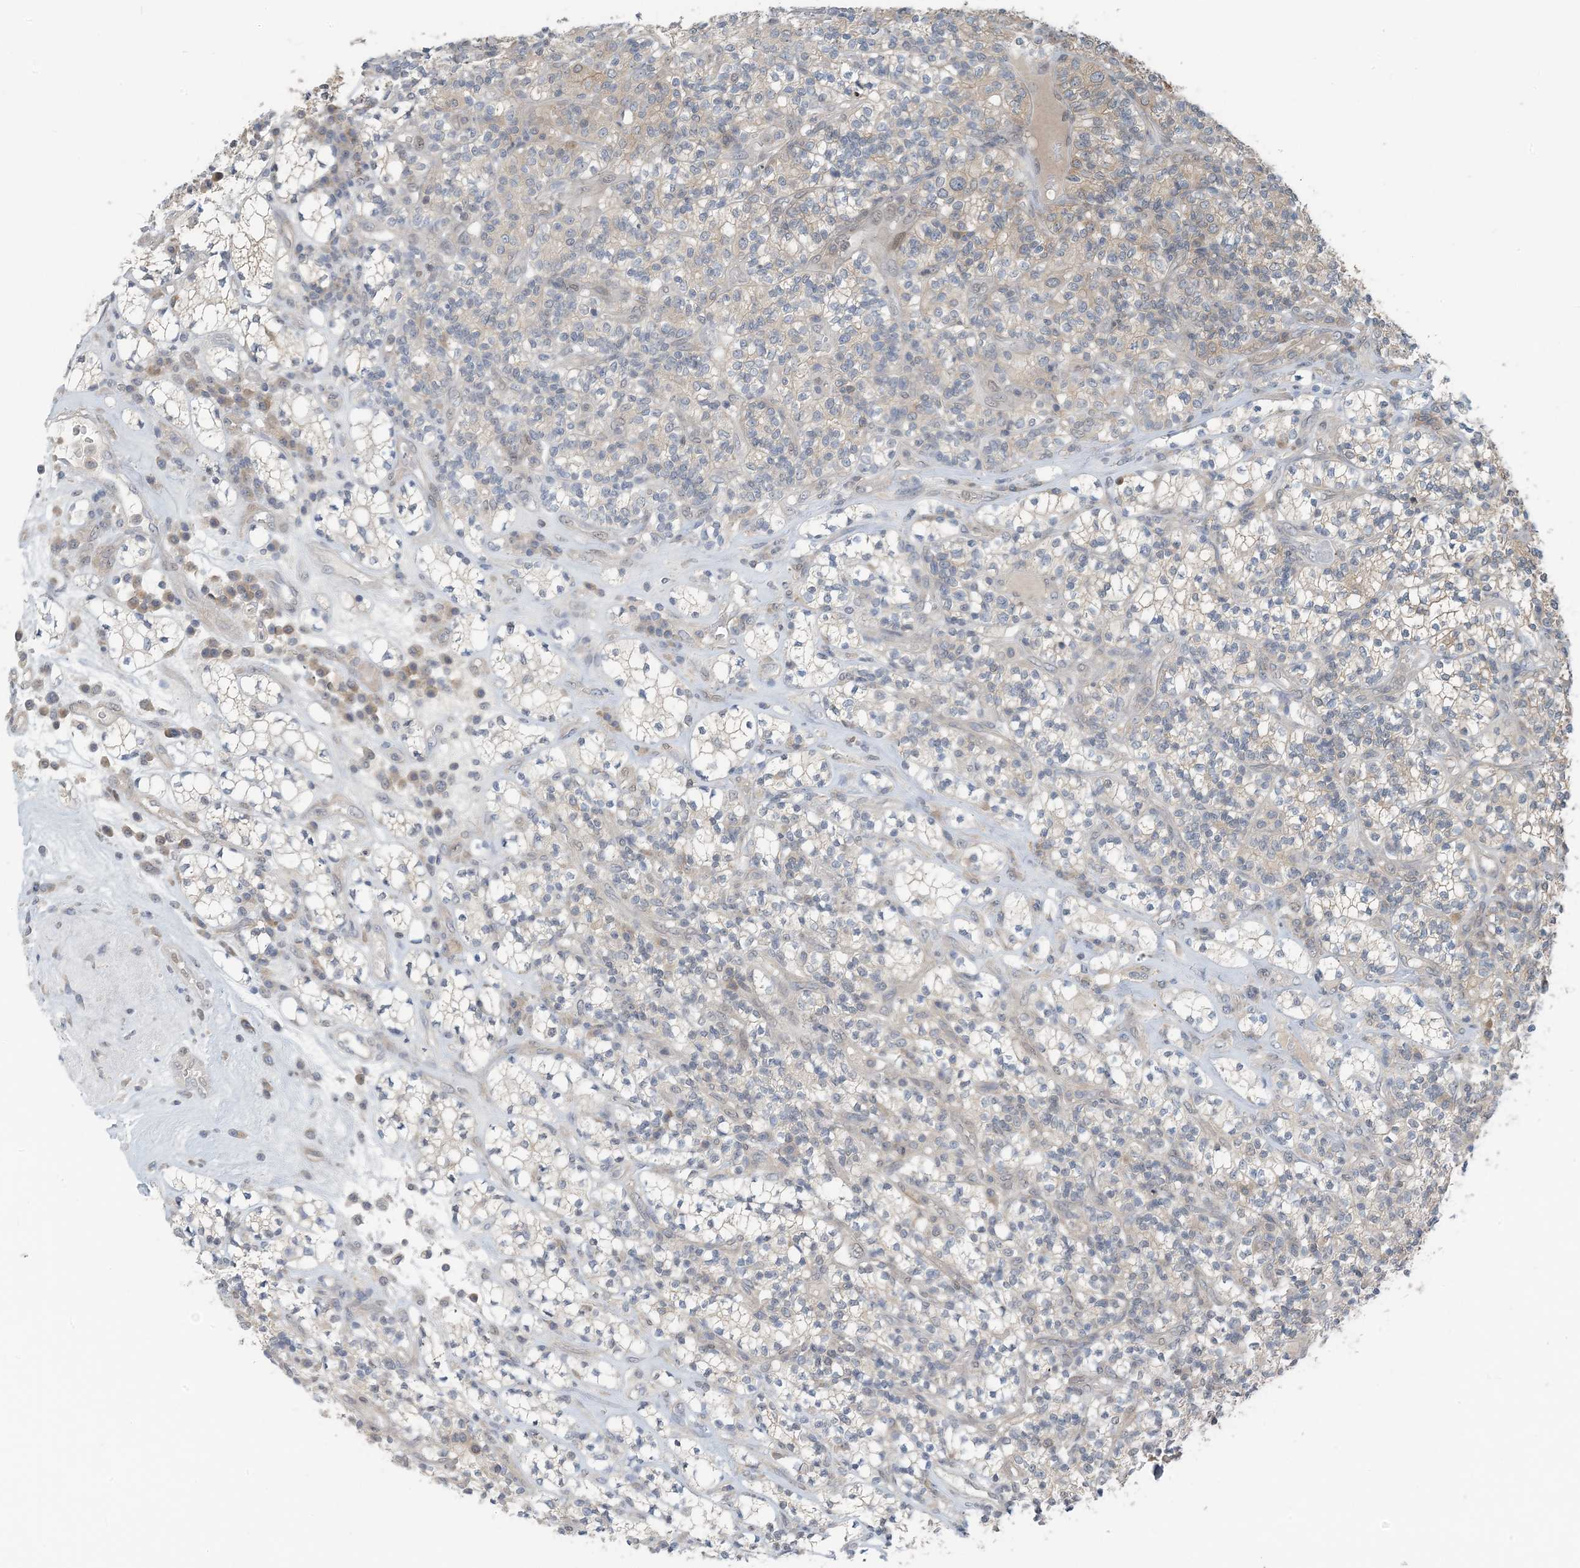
{"staining": {"intensity": "moderate", "quantity": "<25%", "location": "cytoplasmic/membranous"}, "tissue": "renal cancer", "cell_type": "Tumor cells", "image_type": "cancer", "snomed": [{"axis": "morphology", "description": "Adenocarcinoma, NOS"}, {"axis": "topography", "description": "Kidney"}], "caption": "A low amount of moderate cytoplasmic/membranous positivity is appreciated in approximately <25% of tumor cells in adenocarcinoma (renal) tissue.", "gene": "ZC3H12A", "patient": {"sex": "male", "age": 77}}